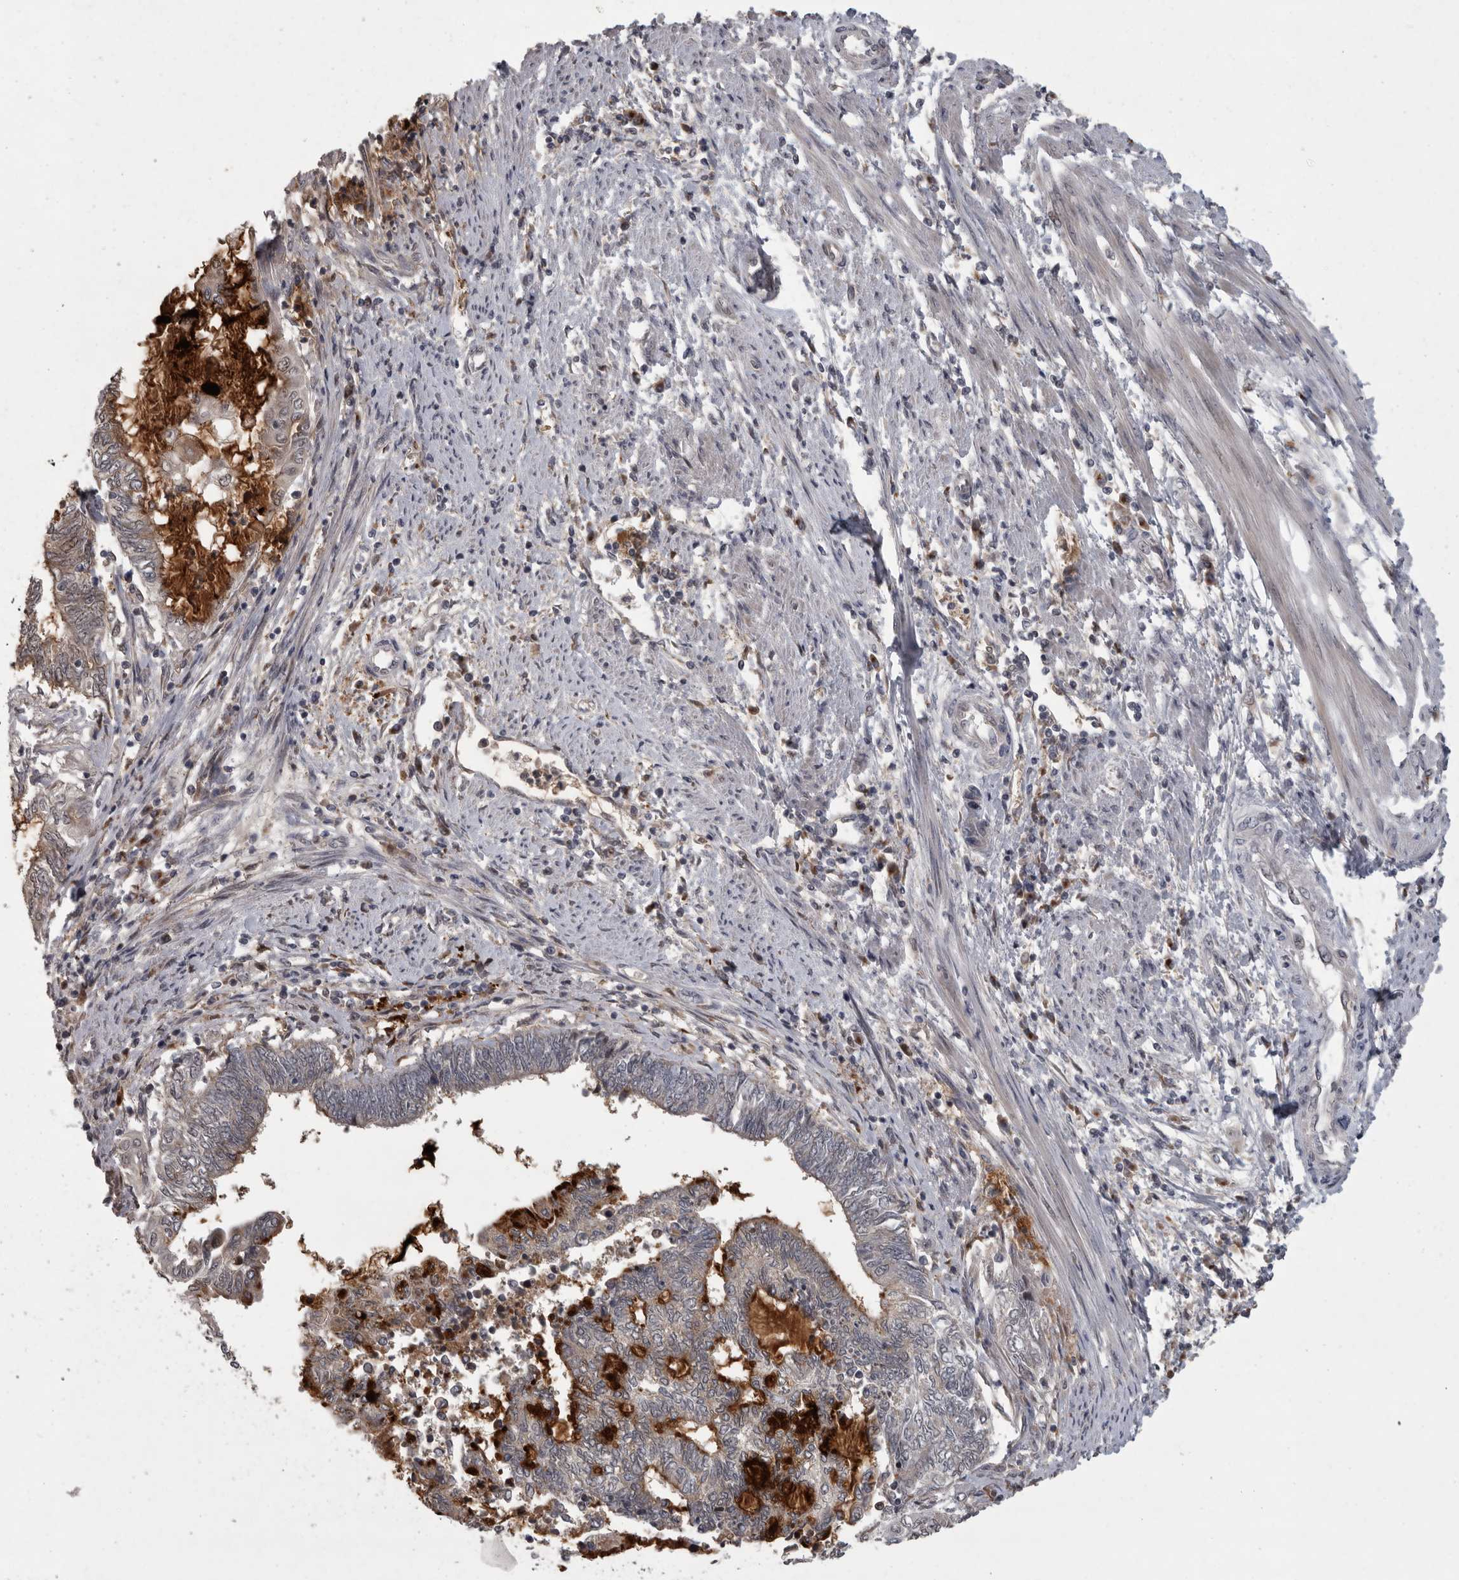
{"staining": {"intensity": "strong", "quantity": "<25%", "location": "cytoplasmic/membranous"}, "tissue": "endometrial cancer", "cell_type": "Tumor cells", "image_type": "cancer", "snomed": [{"axis": "morphology", "description": "Adenocarcinoma, NOS"}, {"axis": "topography", "description": "Uterus"}, {"axis": "topography", "description": "Endometrium"}], "caption": "A brown stain labels strong cytoplasmic/membranous staining of a protein in endometrial cancer tumor cells. (brown staining indicates protein expression, while blue staining denotes nuclei).", "gene": "MAN2A1", "patient": {"sex": "female", "age": 70}}